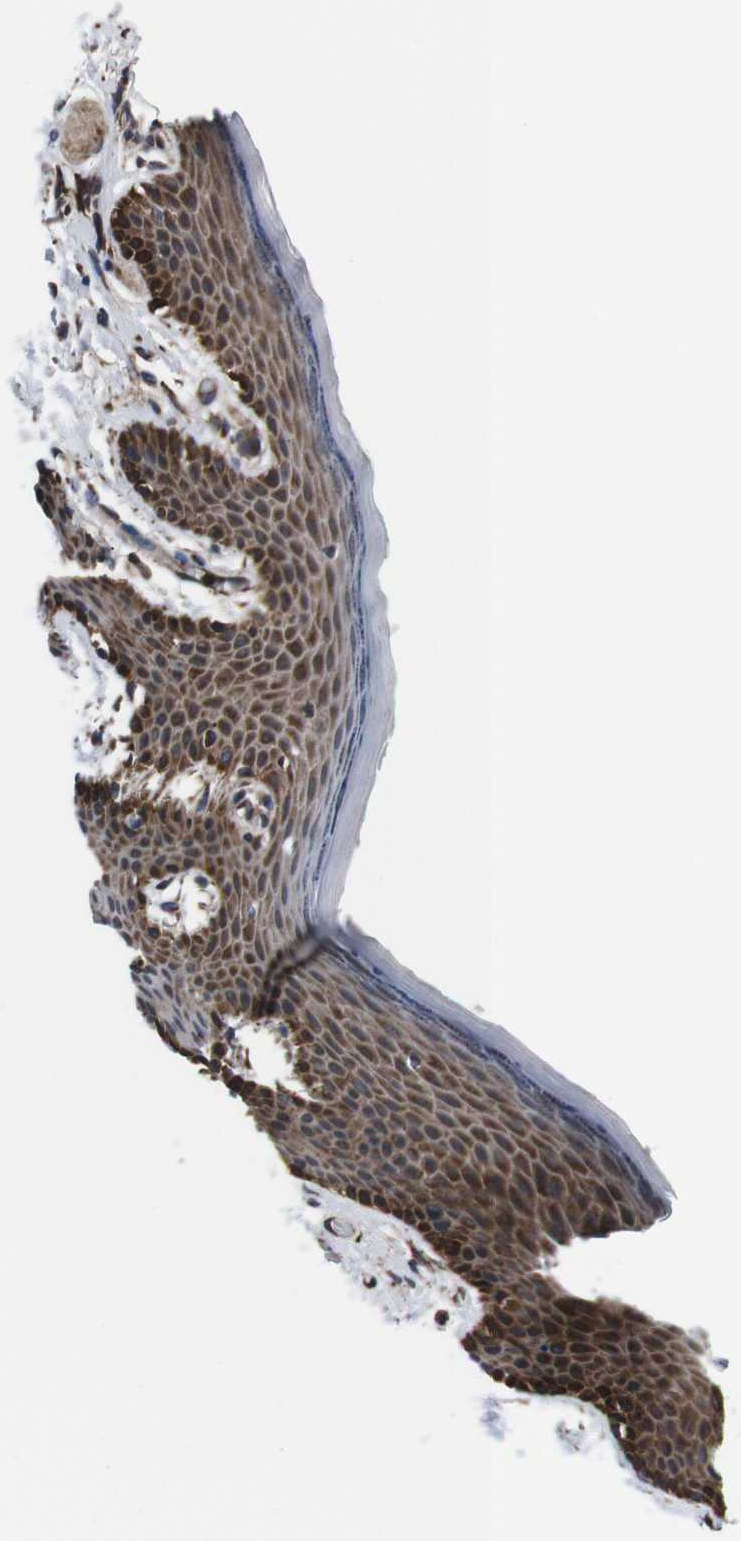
{"staining": {"intensity": "strong", "quantity": ">75%", "location": "cytoplasmic/membranous"}, "tissue": "skin", "cell_type": "Epidermal cells", "image_type": "normal", "snomed": [{"axis": "morphology", "description": "Normal tissue, NOS"}, {"axis": "topography", "description": "Vulva"}], "caption": "The photomicrograph exhibits staining of normal skin, revealing strong cytoplasmic/membranous protein positivity (brown color) within epidermal cells.", "gene": "EIF4A2", "patient": {"sex": "female", "age": 54}}